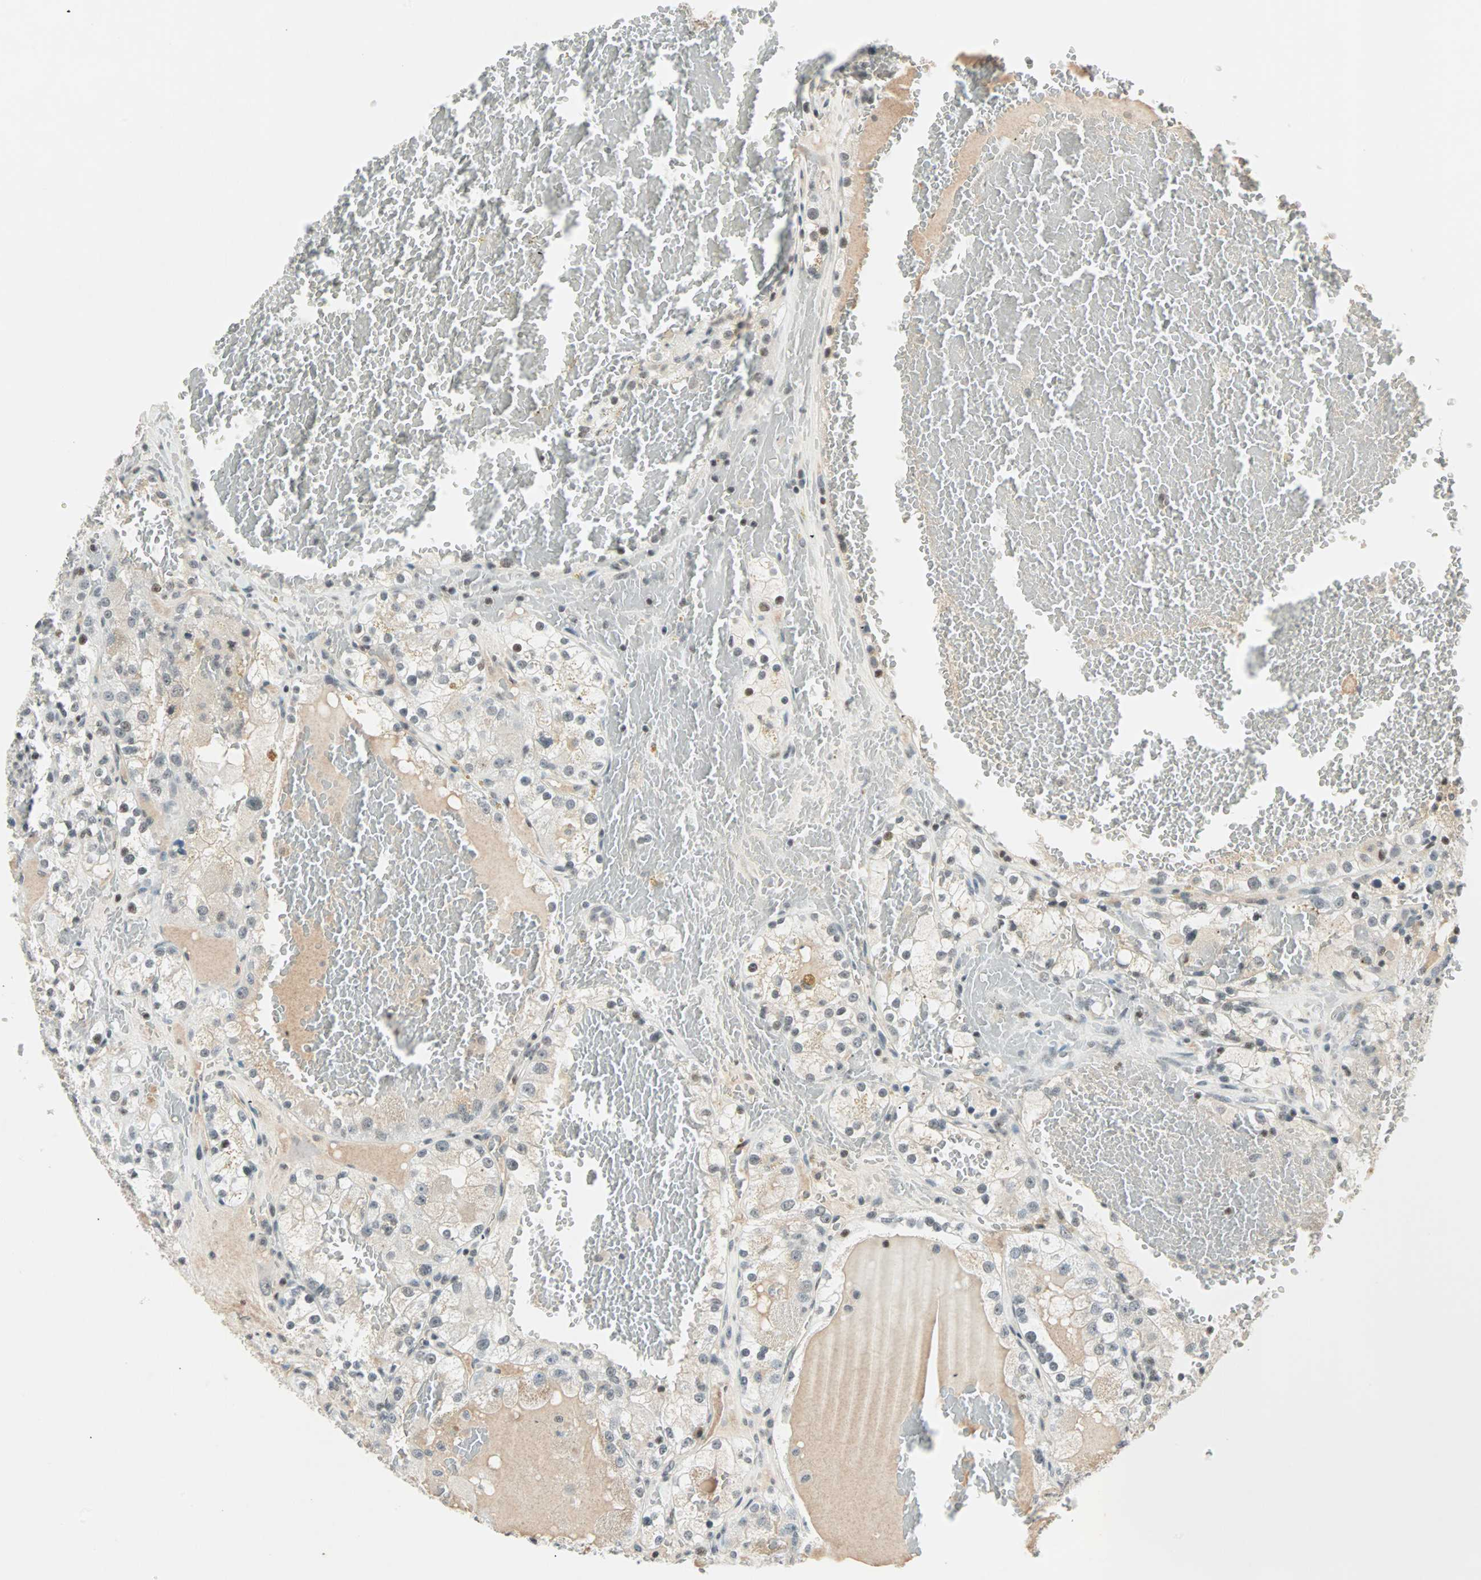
{"staining": {"intensity": "weak", "quantity": "<25%", "location": "nuclear"}, "tissue": "renal cancer", "cell_type": "Tumor cells", "image_type": "cancer", "snomed": [{"axis": "morphology", "description": "Normal tissue, NOS"}, {"axis": "morphology", "description": "Adenocarcinoma, NOS"}, {"axis": "topography", "description": "Kidney"}], "caption": "IHC of human renal cancer displays no positivity in tumor cells.", "gene": "SIN3A", "patient": {"sex": "male", "age": 61}}